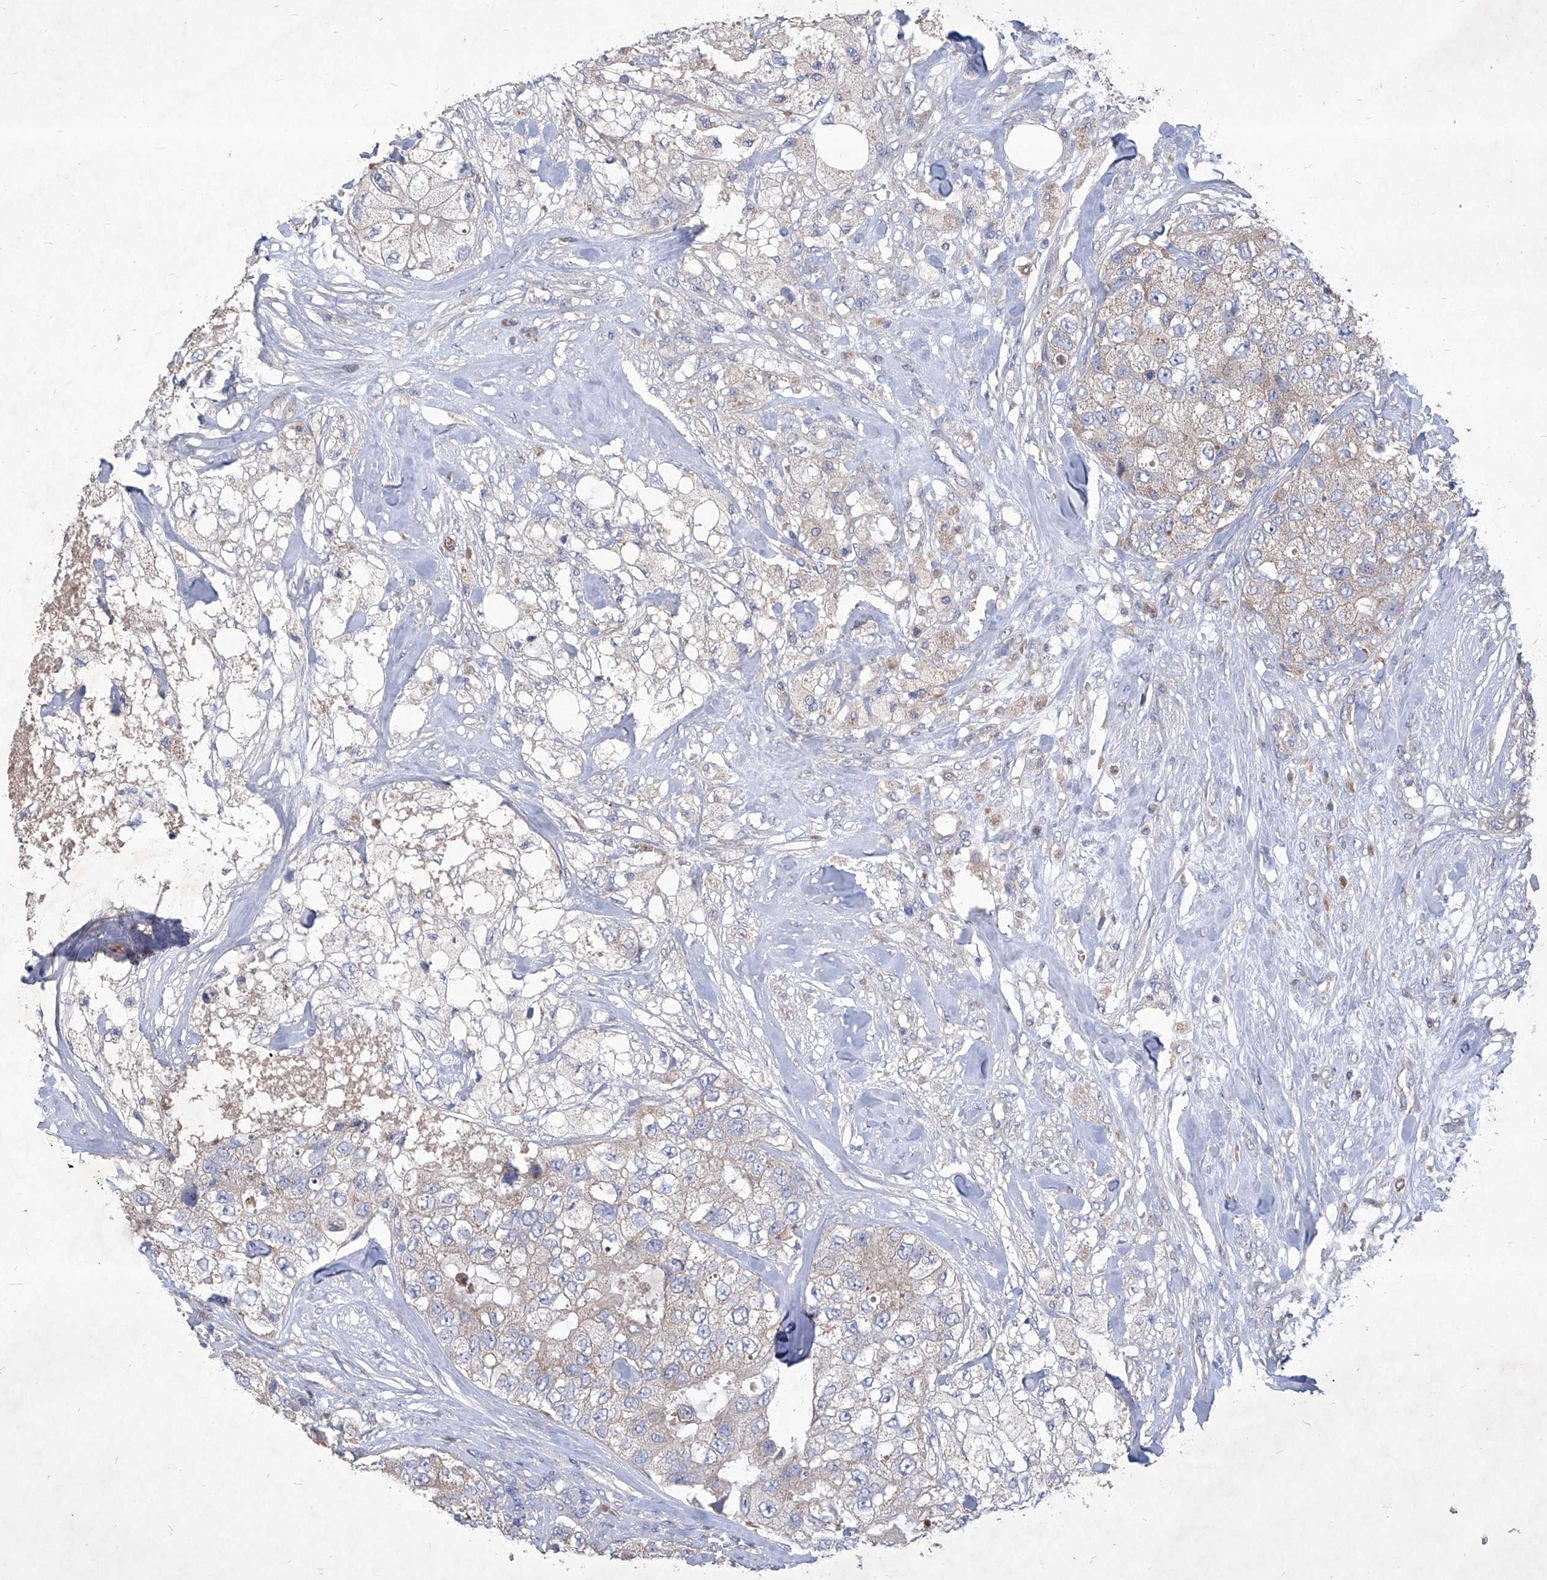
{"staining": {"intensity": "negative", "quantity": "none", "location": "none"}, "tissue": "breast cancer", "cell_type": "Tumor cells", "image_type": "cancer", "snomed": [{"axis": "morphology", "description": "Duct carcinoma"}, {"axis": "topography", "description": "Breast"}], "caption": "Image shows no significant protein expression in tumor cells of intraductal carcinoma (breast).", "gene": "COQ3", "patient": {"sex": "female", "age": 62}}